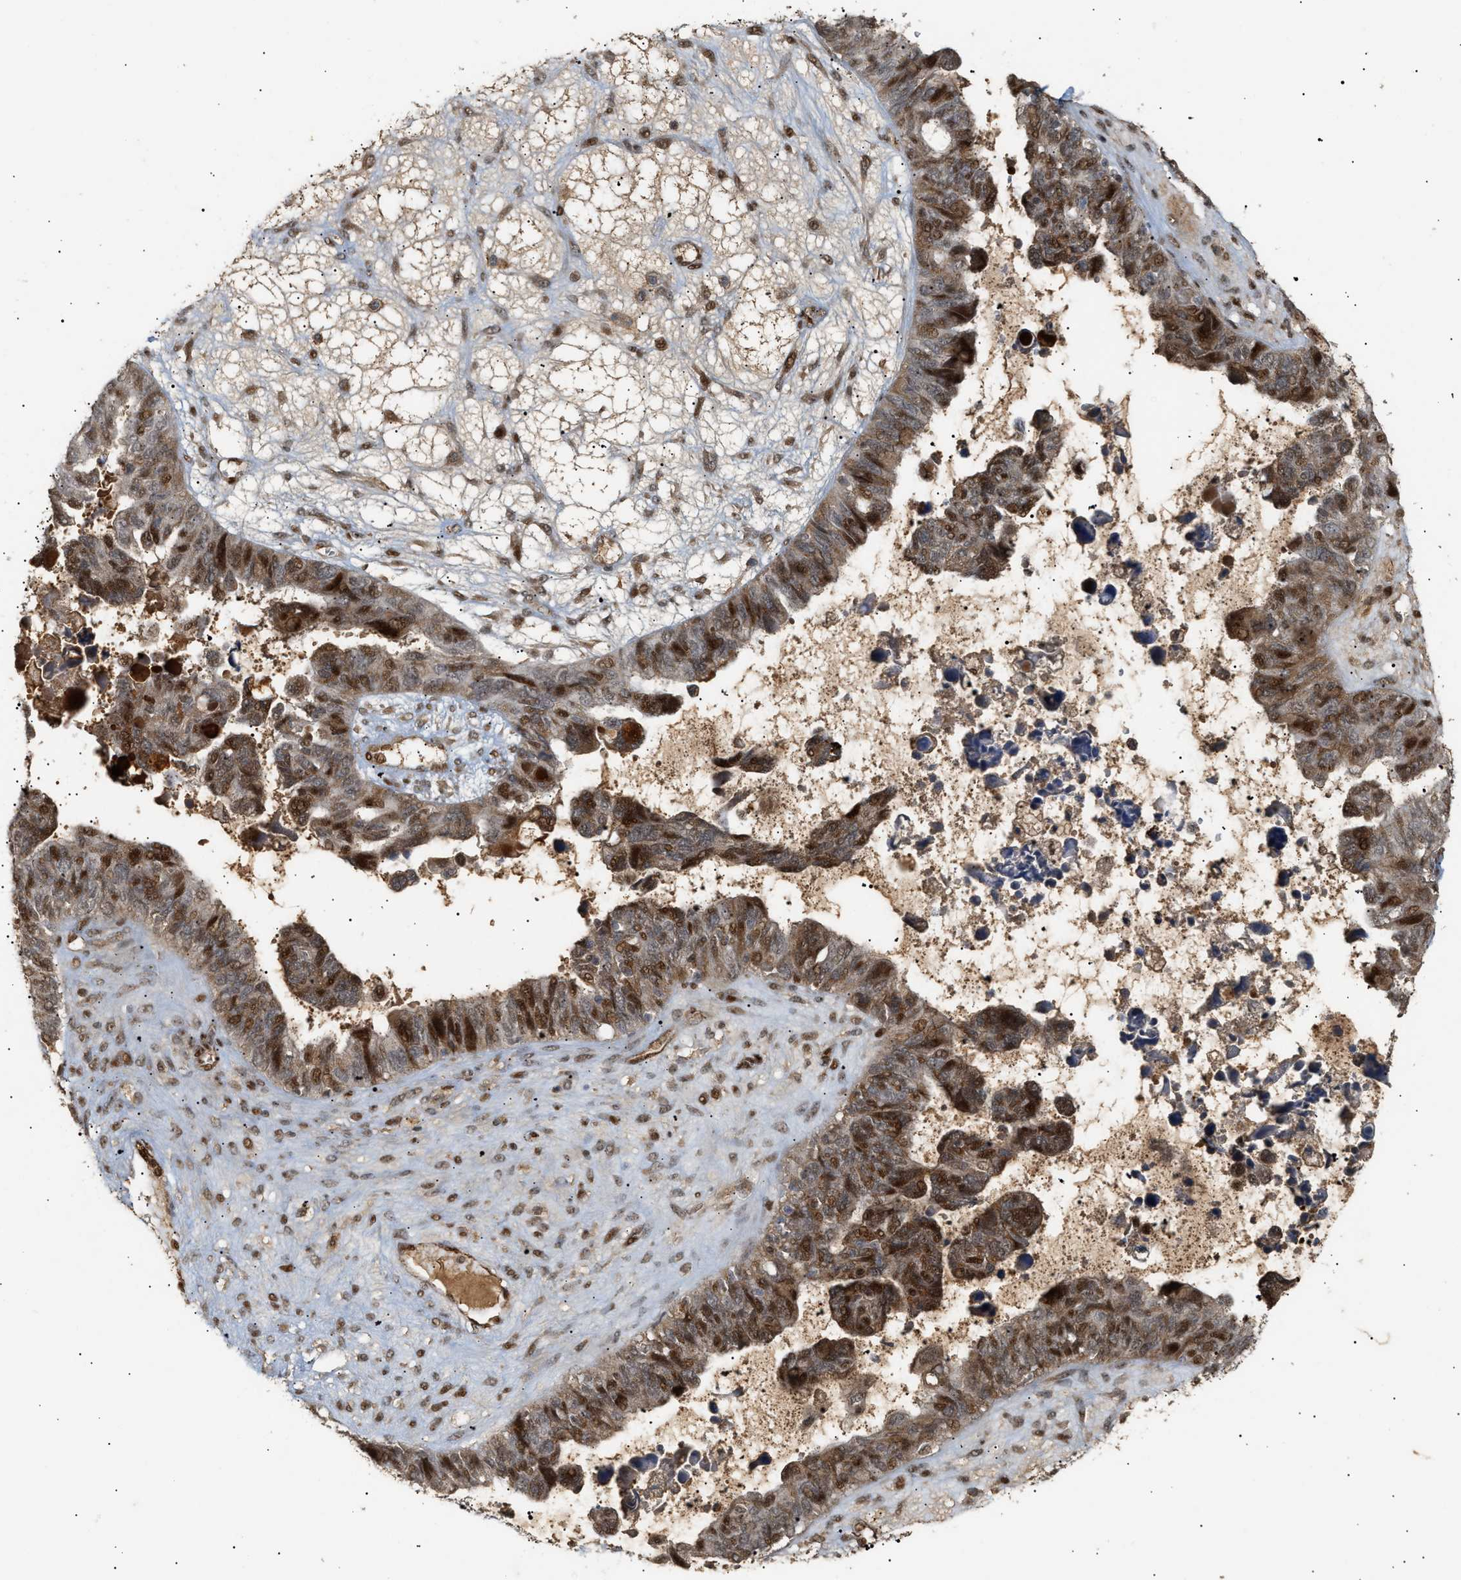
{"staining": {"intensity": "moderate", "quantity": ">75%", "location": "cytoplasmic/membranous,nuclear"}, "tissue": "ovarian cancer", "cell_type": "Tumor cells", "image_type": "cancer", "snomed": [{"axis": "morphology", "description": "Cystadenocarcinoma, serous, NOS"}, {"axis": "topography", "description": "Ovary"}], "caption": "IHC photomicrograph of serous cystadenocarcinoma (ovarian) stained for a protein (brown), which shows medium levels of moderate cytoplasmic/membranous and nuclear expression in approximately >75% of tumor cells.", "gene": "ZFAND5", "patient": {"sex": "female", "age": 79}}